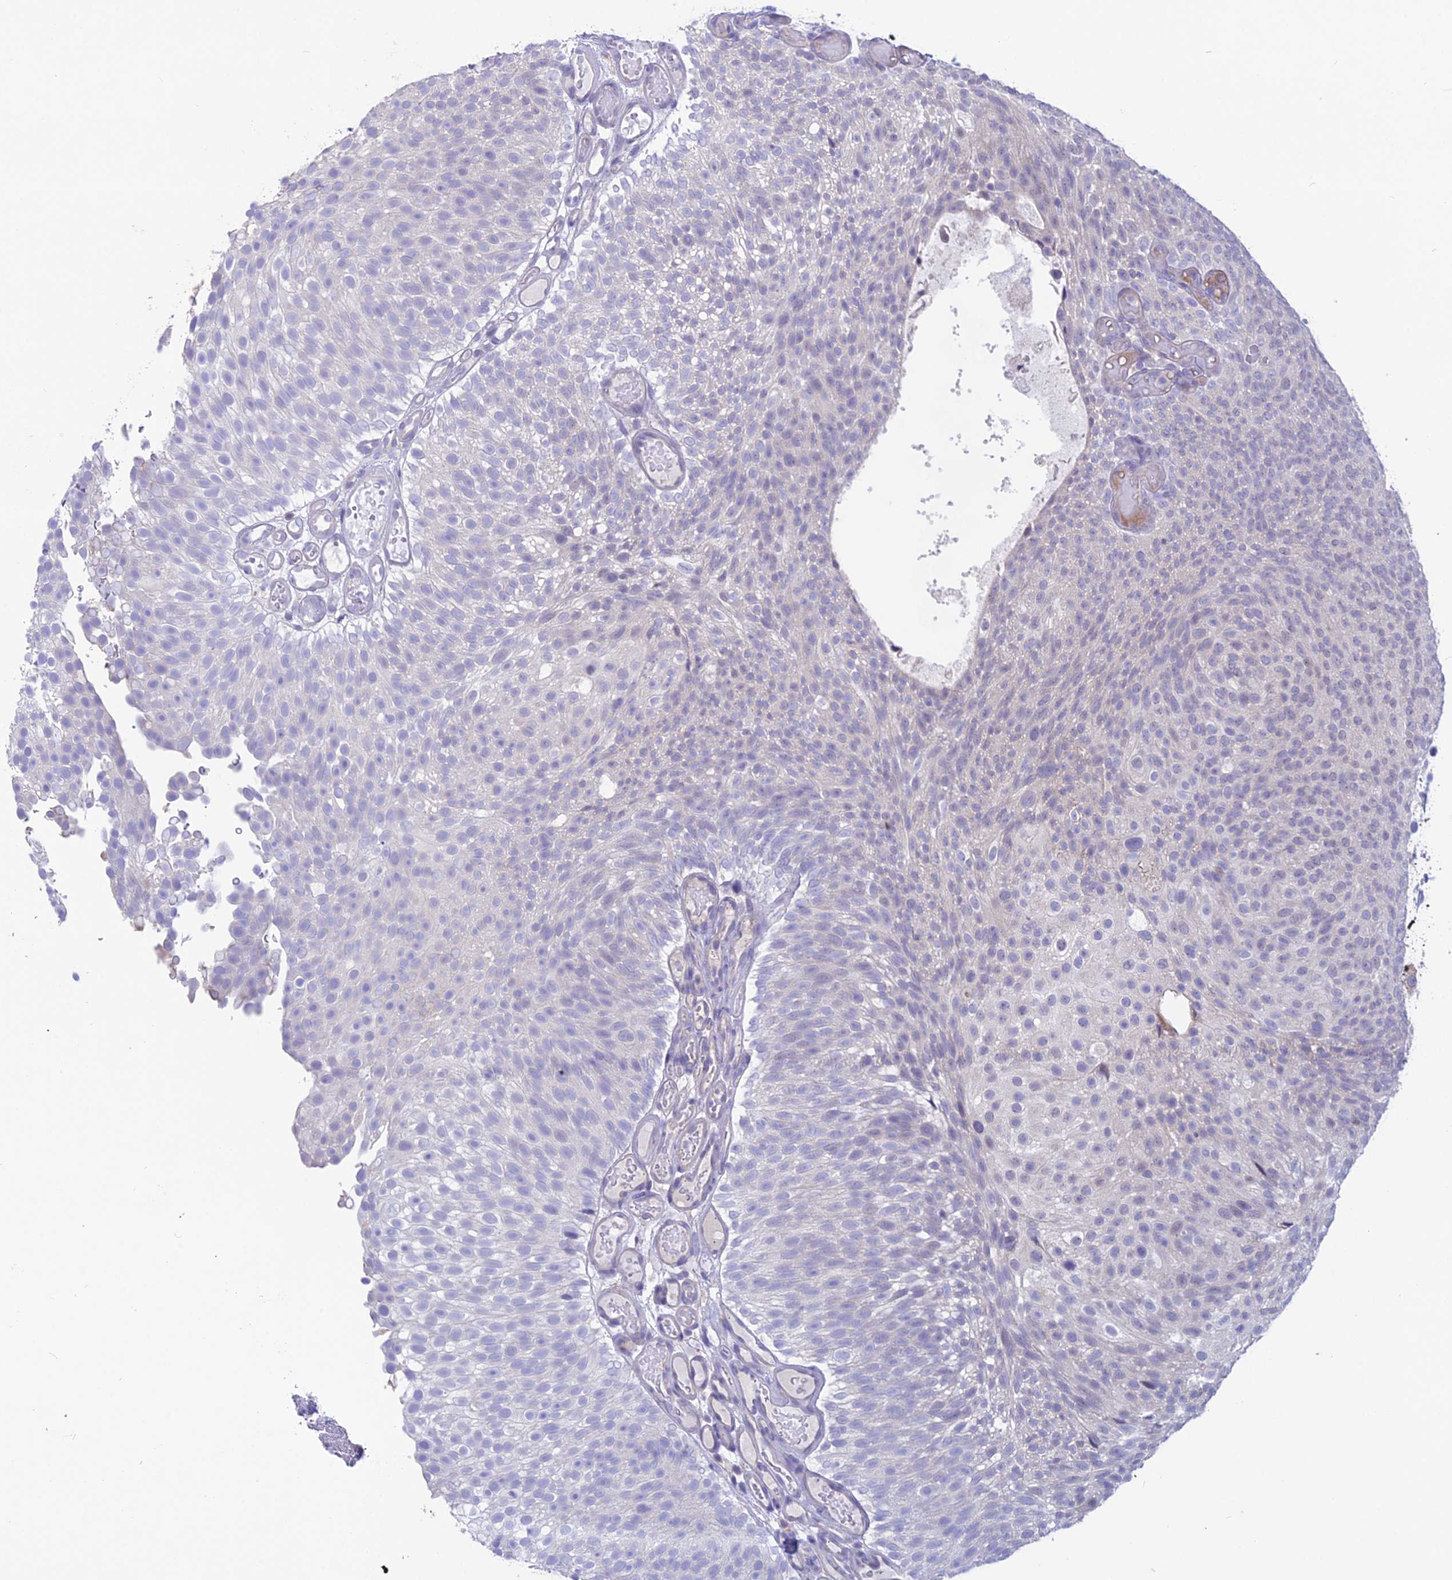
{"staining": {"intensity": "negative", "quantity": "none", "location": "none"}, "tissue": "urothelial cancer", "cell_type": "Tumor cells", "image_type": "cancer", "snomed": [{"axis": "morphology", "description": "Urothelial carcinoma, Low grade"}, {"axis": "topography", "description": "Urinary bladder"}], "caption": "An IHC image of urothelial cancer is shown. There is no staining in tumor cells of urothelial cancer.", "gene": "SNTN", "patient": {"sex": "male", "age": 78}}